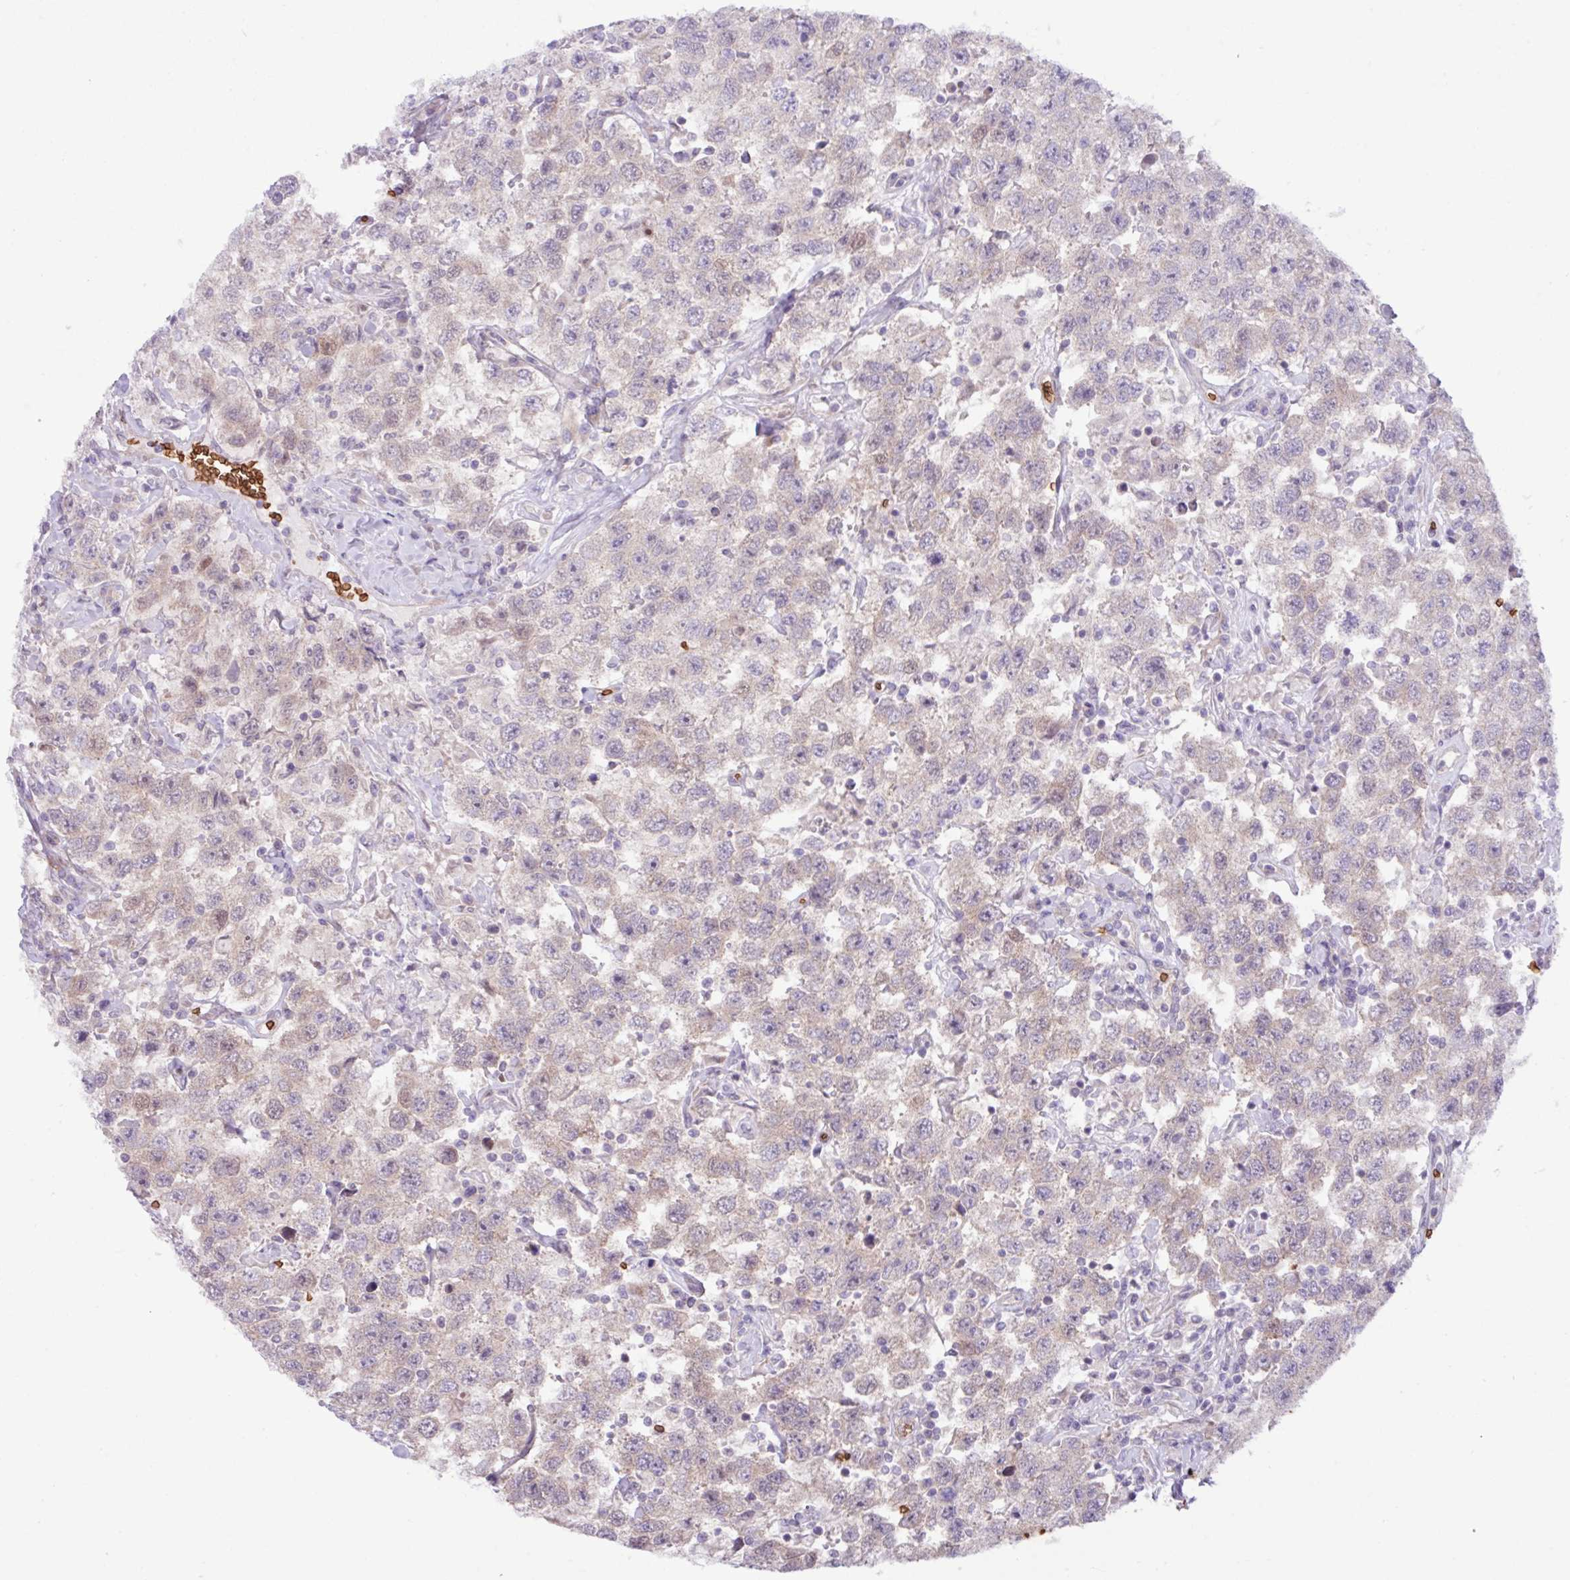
{"staining": {"intensity": "weak", "quantity": "<25%", "location": "cytoplasmic/membranous"}, "tissue": "testis cancer", "cell_type": "Tumor cells", "image_type": "cancer", "snomed": [{"axis": "morphology", "description": "Seminoma, NOS"}, {"axis": "topography", "description": "Testis"}], "caption": "Tumor cells are negative for protein expression in human seminoma (testis).", "gene": "RAD21L1", "patient": {"sex": "male", "age": 41}}